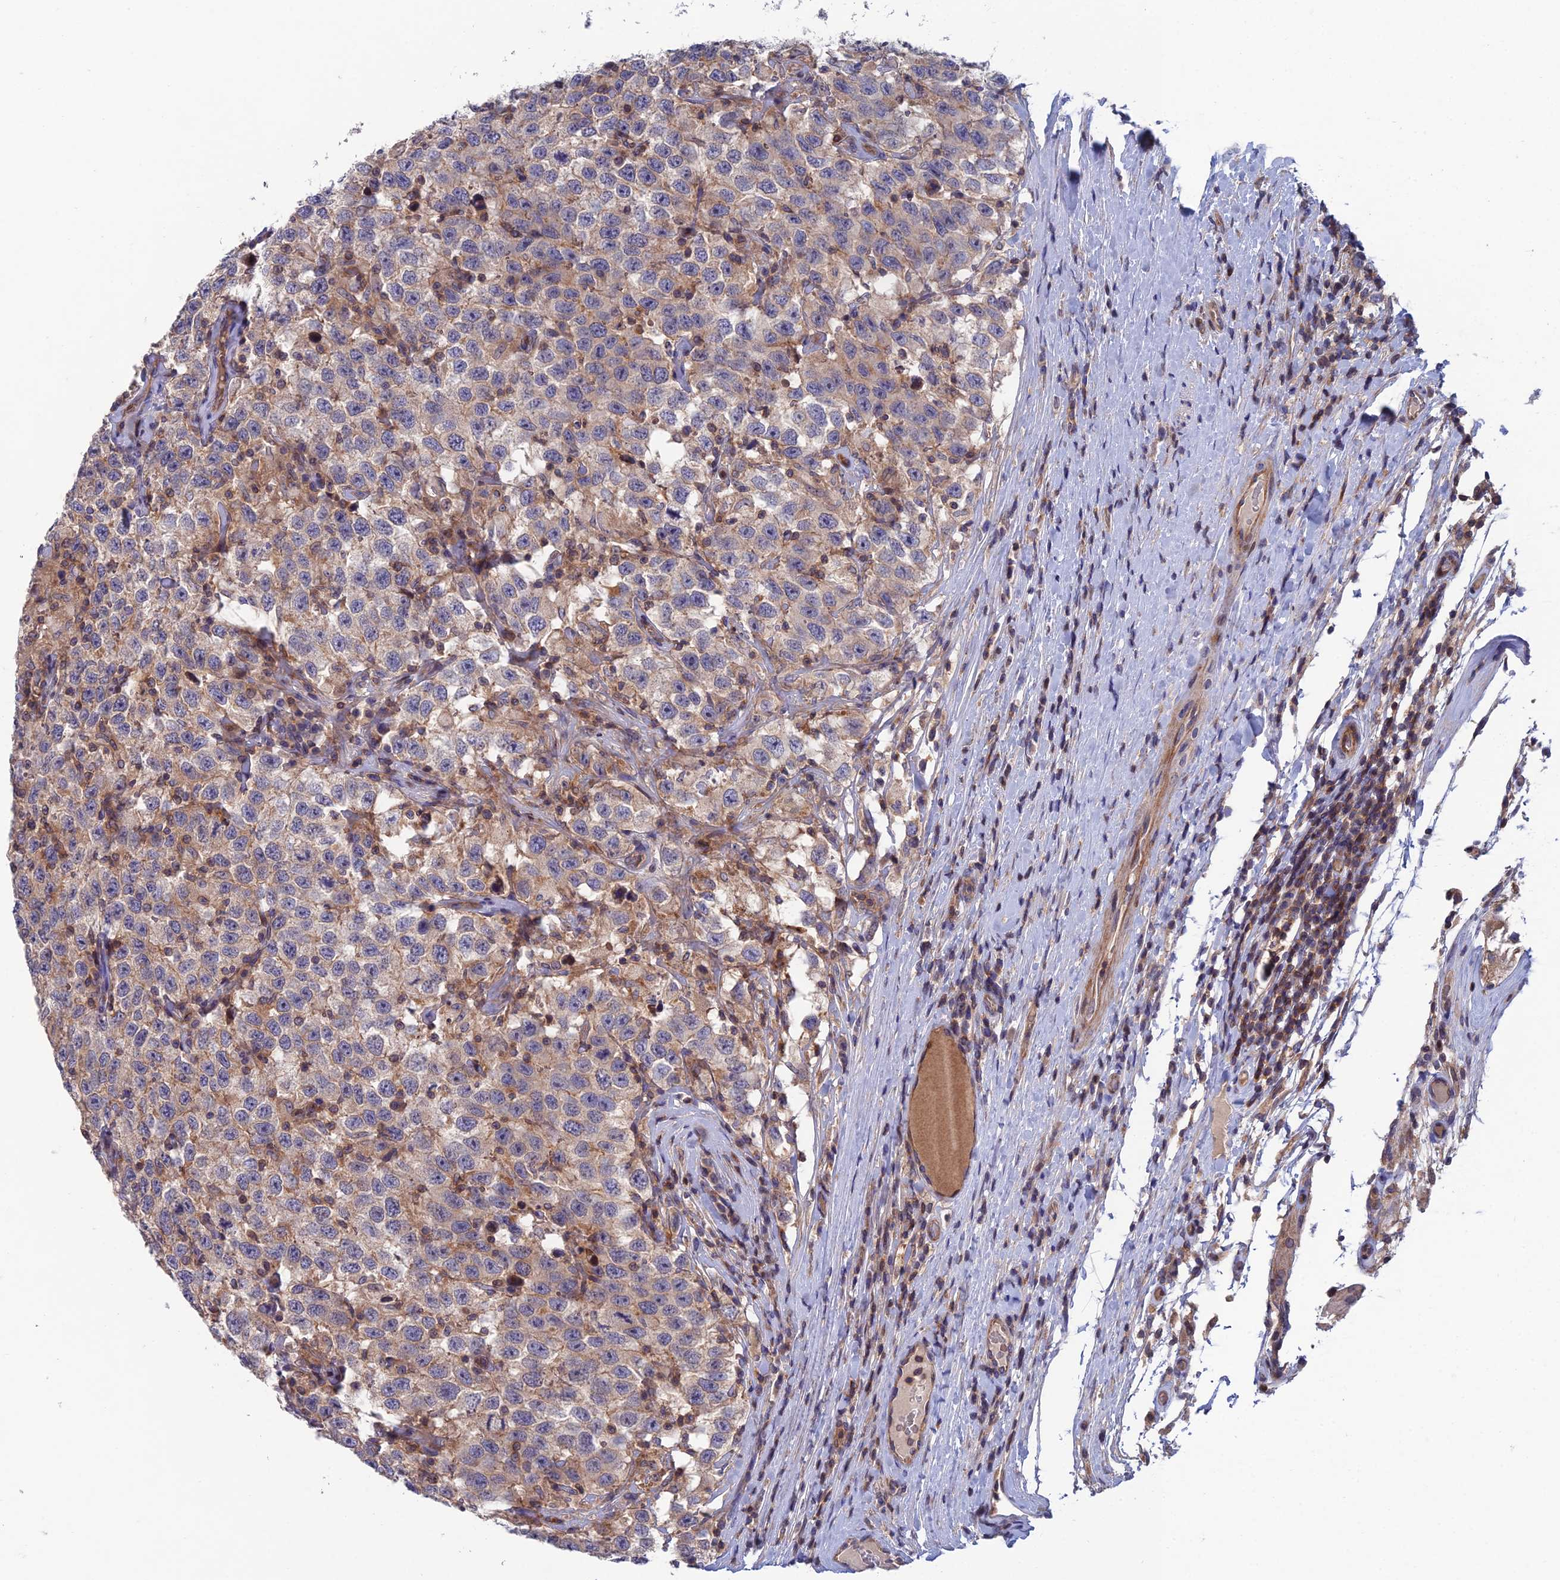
{"staining": {"intensity": "weak", "quantity": "25%-75%", "location": "cytoplasmic/membranous"}, "tissue": "testis cancer", "cell_type": "Tumor cells", "image_type": "cancer", "snomed": [{"axis": "morphology", "description": "Seminoma, NOS"}, {"axis": "topography", "description": "Testis"}], "caption": "A micrograph of human testis cancer (seminoma) stained for a protein shows weak cytoplasmic/membranous brown staining in tumor cells.", "gene": "USP37", "patient": {"sex": "male", "age": 41}}